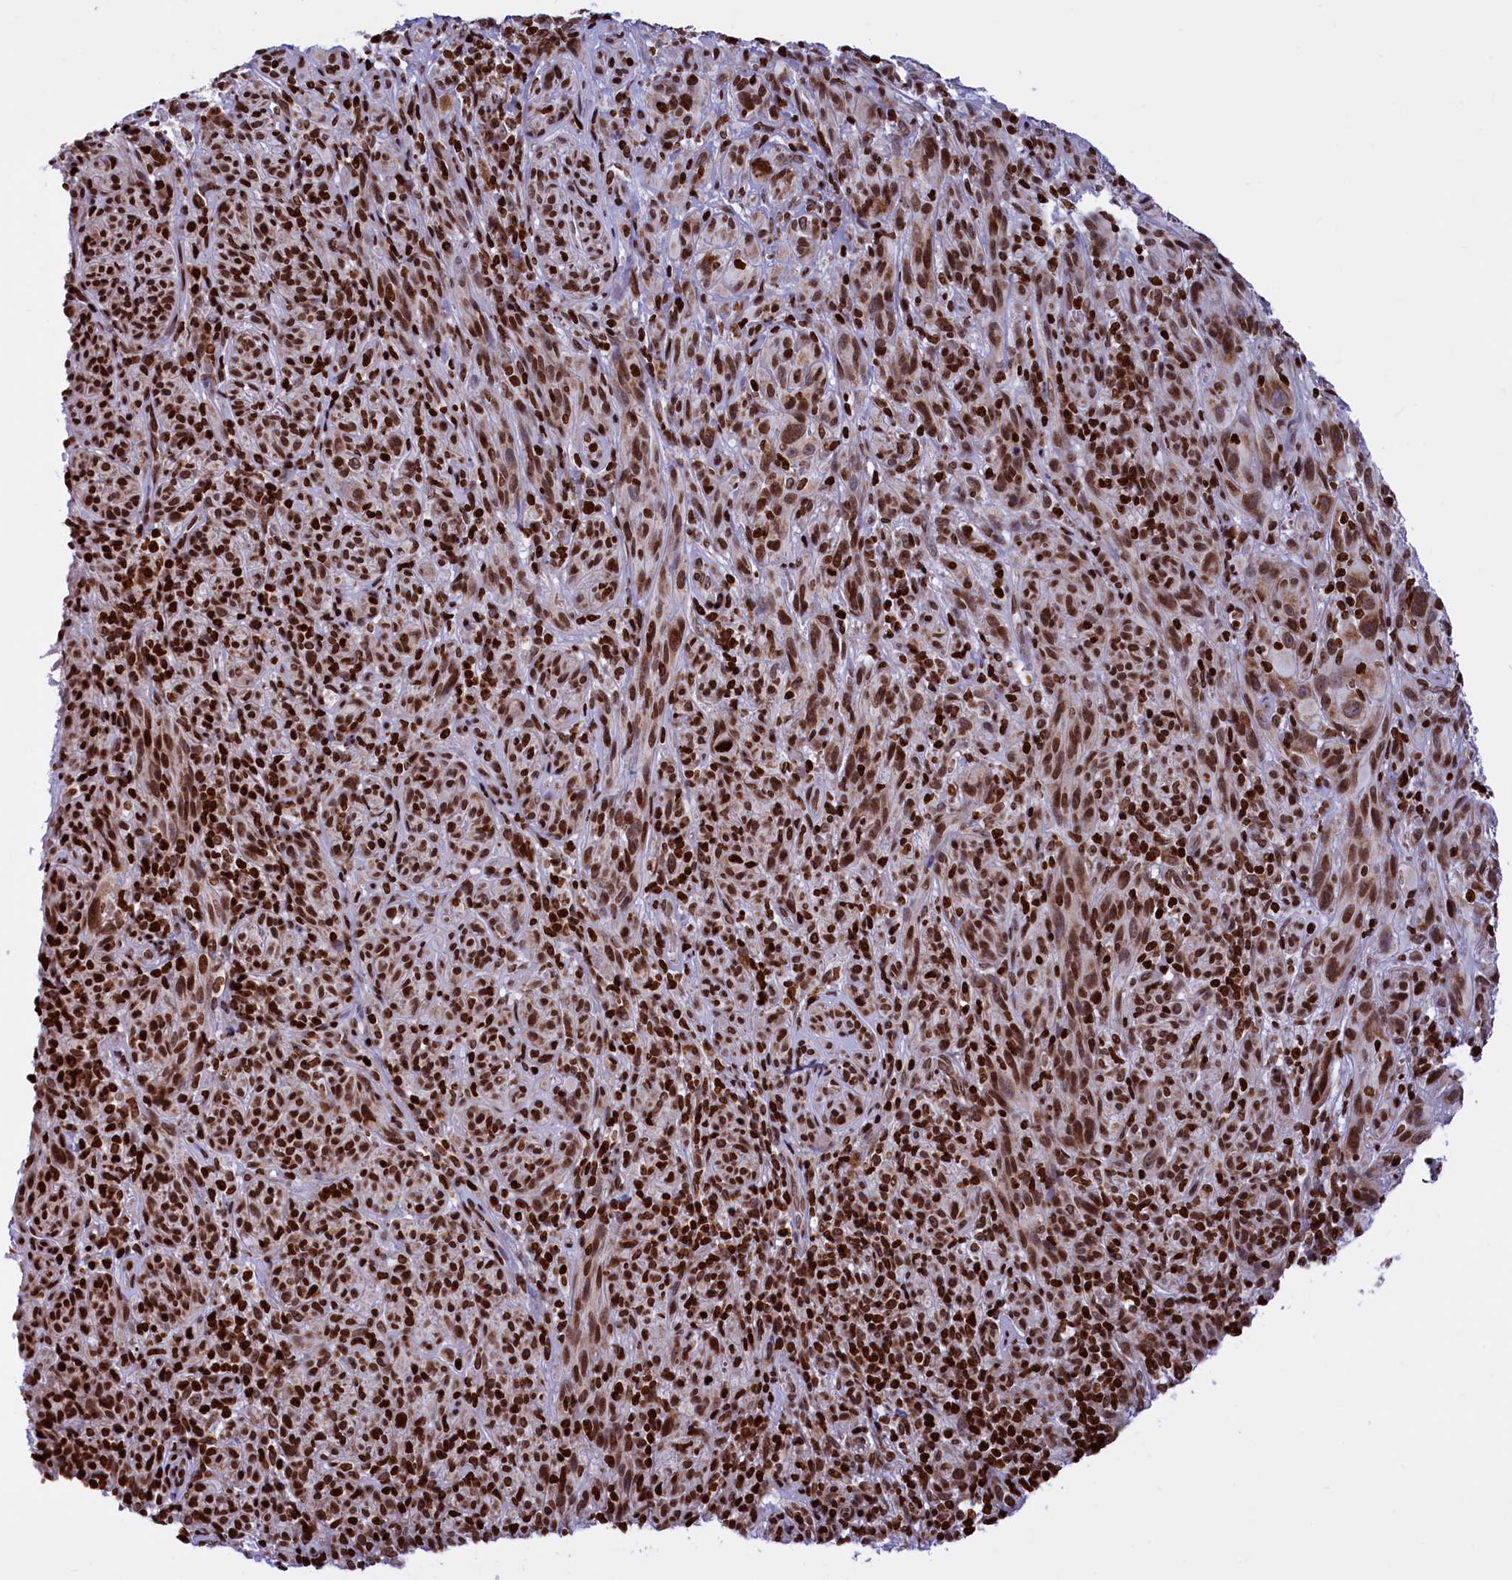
{"staining": {"intensity": "strong", "quantity": ">75%", "location": "nuclear"}, "tissue": "melanoma", "cell_type": "Tumor cells", "image_type": "cancer", "snomed": [{"axis": "morphology", "description": "Malignant melanoma, NOS"}, {"axis": "topography", "description": "Skin of head"}], "caption": "There is high levels of strong nuclear staining in tumor cells of melanoma, as demonstrated by immunohistochemical staining (brown color).", "gene": "TIMM29", "patient": {"sex": "male", "age": 96}}